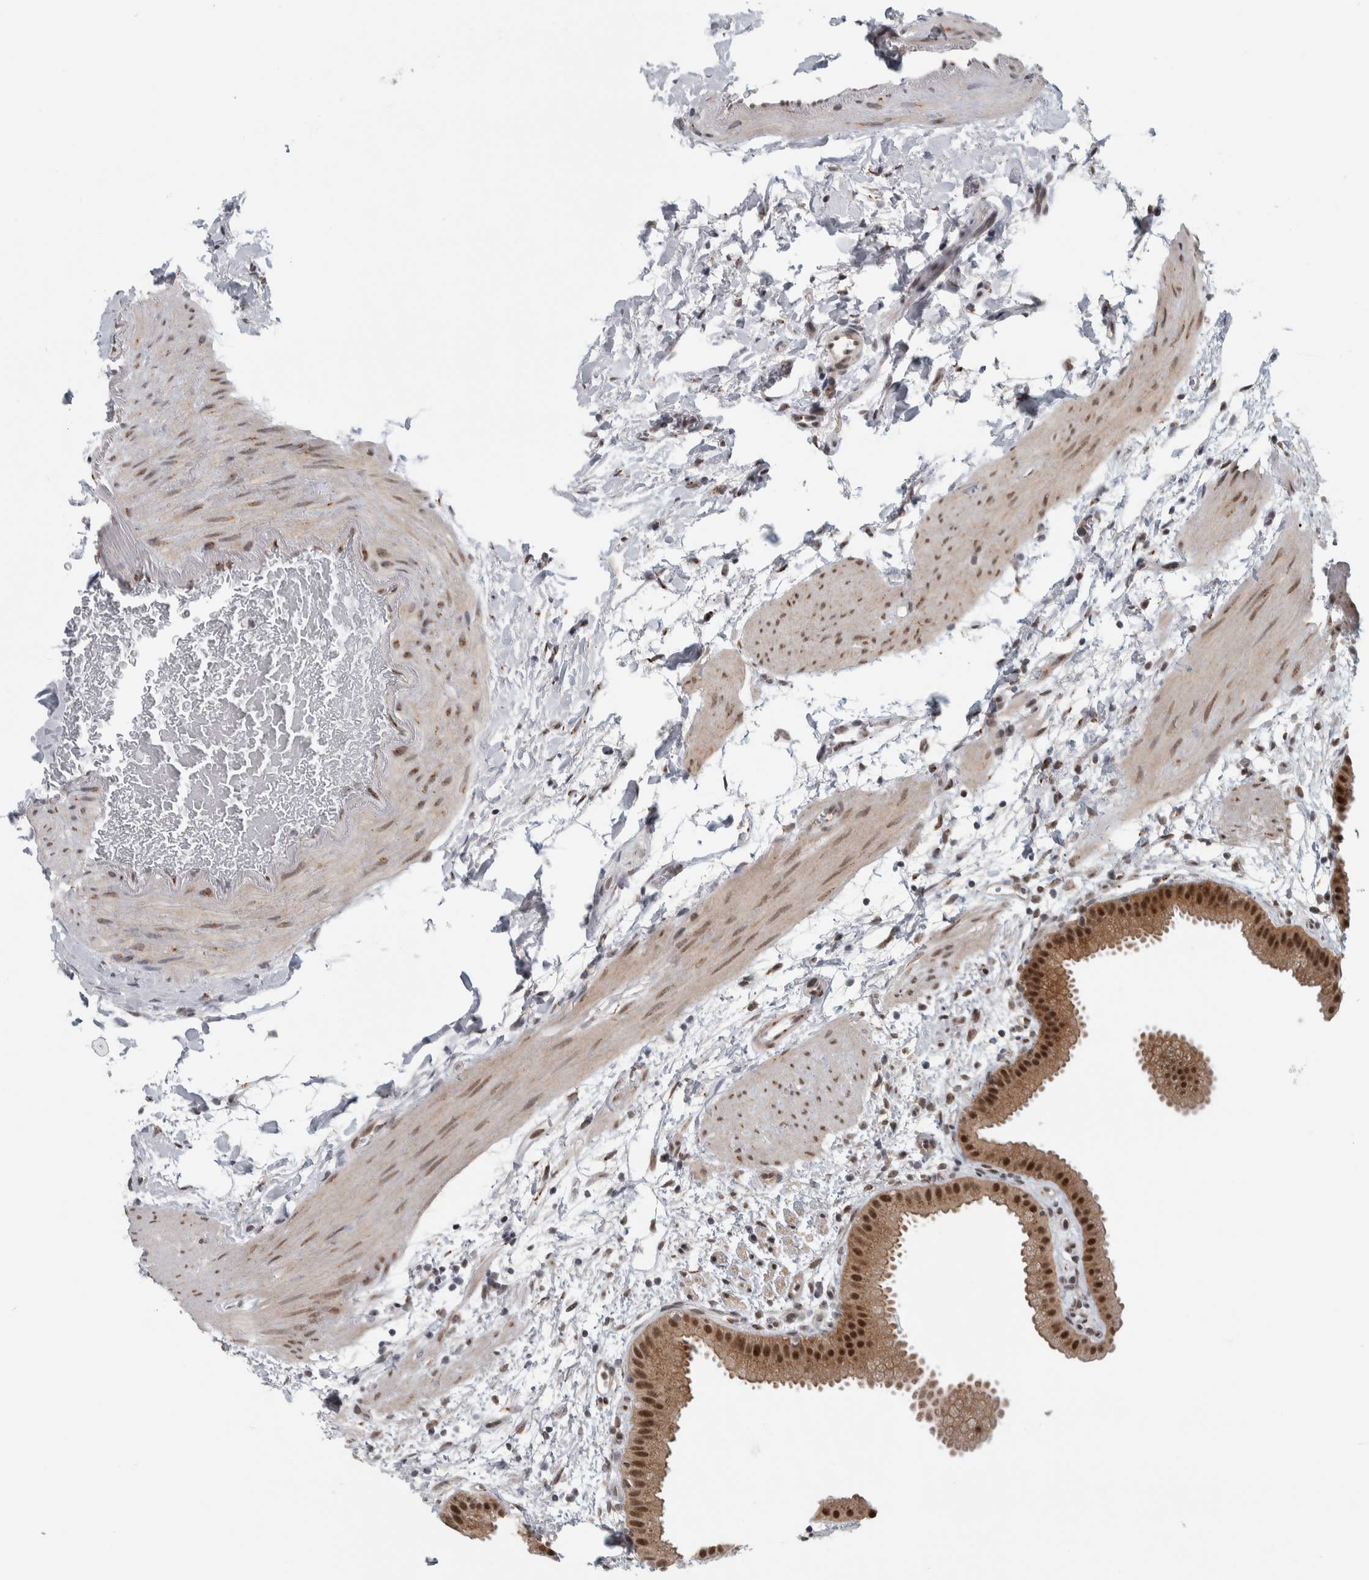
{"staining": {"intensity": "strong", "quantity": ">75%", "location": "cytoplasmic/membranous,nuclear"}, "tissue": "gallbladder", "cell_type": "Glandular cells", "image_type": "normal", "snomed": [{"axis": "morphology", "description": "Normal tissue, NOS"}, {"axis": "topography", "description": "Gallbladder"}], "caption": "A photomicrograph of human gallbladder stained for a protein displays strong cytoplasmic/membranous,nuclear brown staining in glandular cells. The staining is performed using DAB (3,3'-diaminobenzidine) brown chromogen to label protein expression. The nuclei are counter-stained blue using hematoxylin.", "gene": "ZMYND8", "patient": {"sex": "female", "age": 64}}